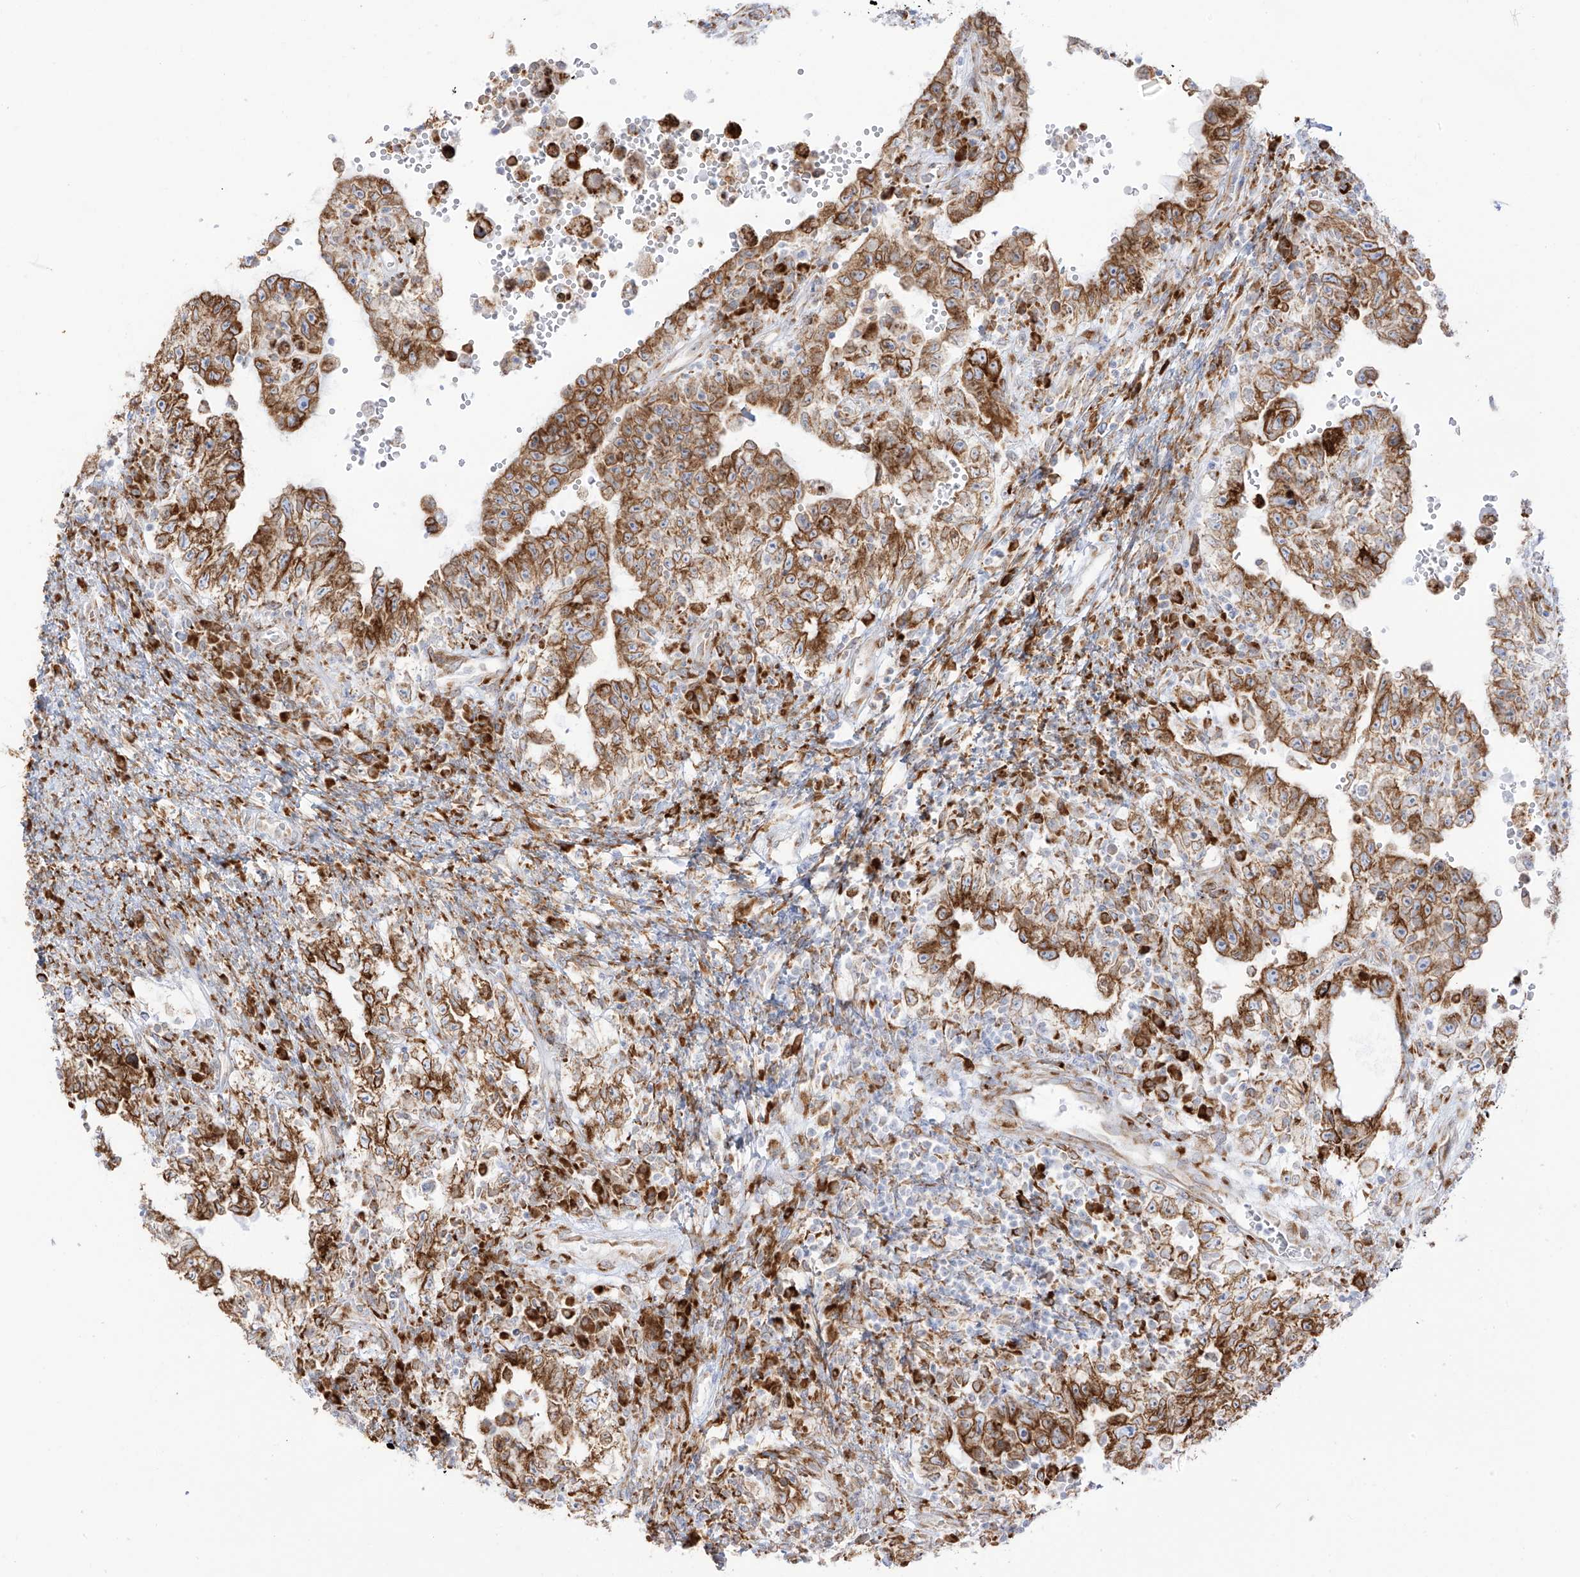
{"staining": {"intensity": "moderate", "quantity": ">75%", "location": "cytoplasmic/membranous"}, "tissue": "testis cancer", "cell_type": "Tumor cells", "image_type": "cancer", "snomed": [{"axis": "morphology", "description": "Carcinoma, Embryonal, NOS"}, {"axis": "topography", "description": "Testis"}], "caption": "A brown stain shows moderate cytoplasmic/membranous expression of a protein in testis embryonal carcinoma tumor cells.", "gene": "LRRC59", "patient": {"sex": "male", "age": 26}}